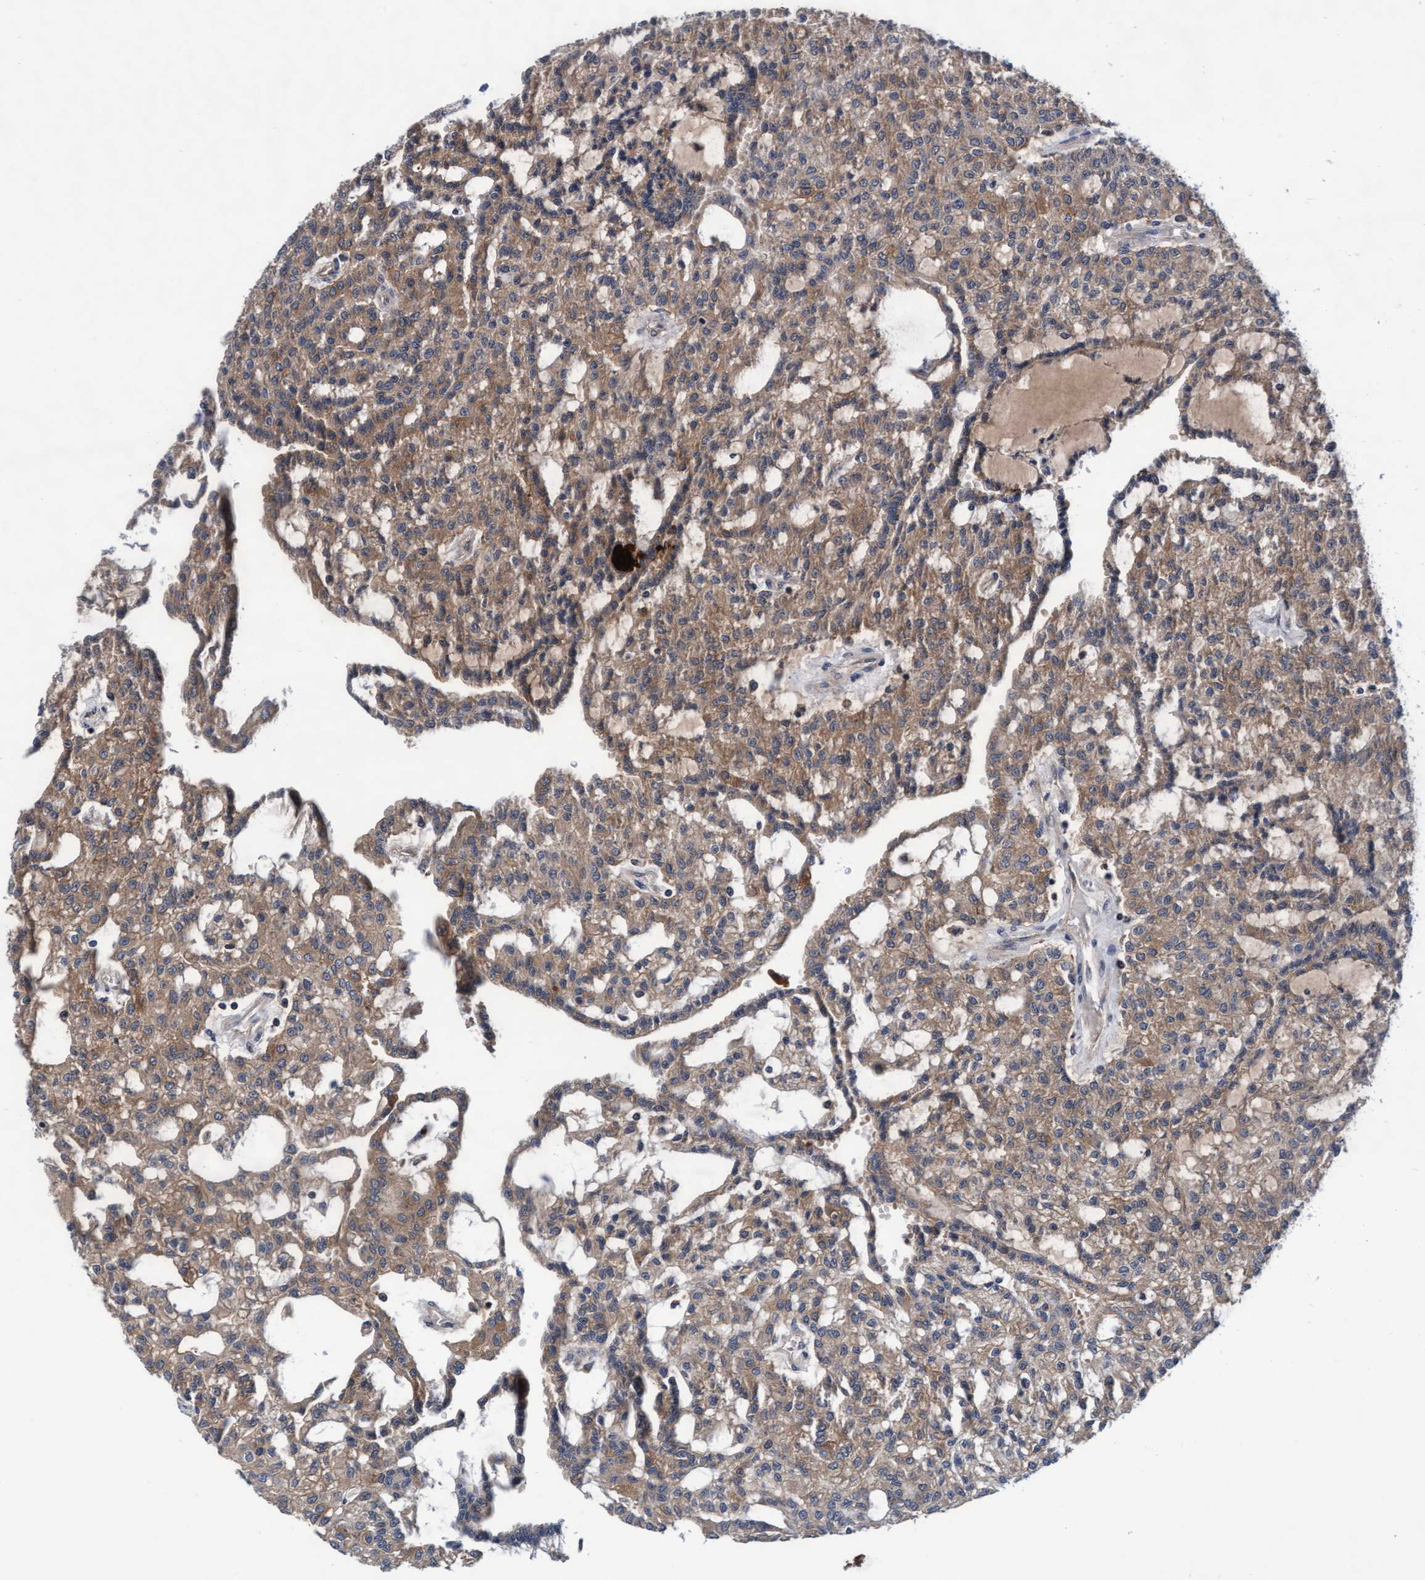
{"staining": {"intensity": "moderate", "quantity": ">75%", "location": "cytoplasmic/membranous"}, "tissue": "renal cancer", "cell_type": "Tumor cells", "image_type": "cancer", "snomed": [{"axis": "morphology", "description": "Adenocarcinoma, NOS"}, {"axis": "topography", "description": "Kidney"}], "caption": "The immunohistochemical stain highlights moderate cytoplasmic/membranous staining in tumor cells of adenocarcinoma (renal) tissue. (Brightfield microscopy of DAB IHC at high magnification).", "gene": "EFCAB13", "patient": {"sex": "male", "age": 63}}